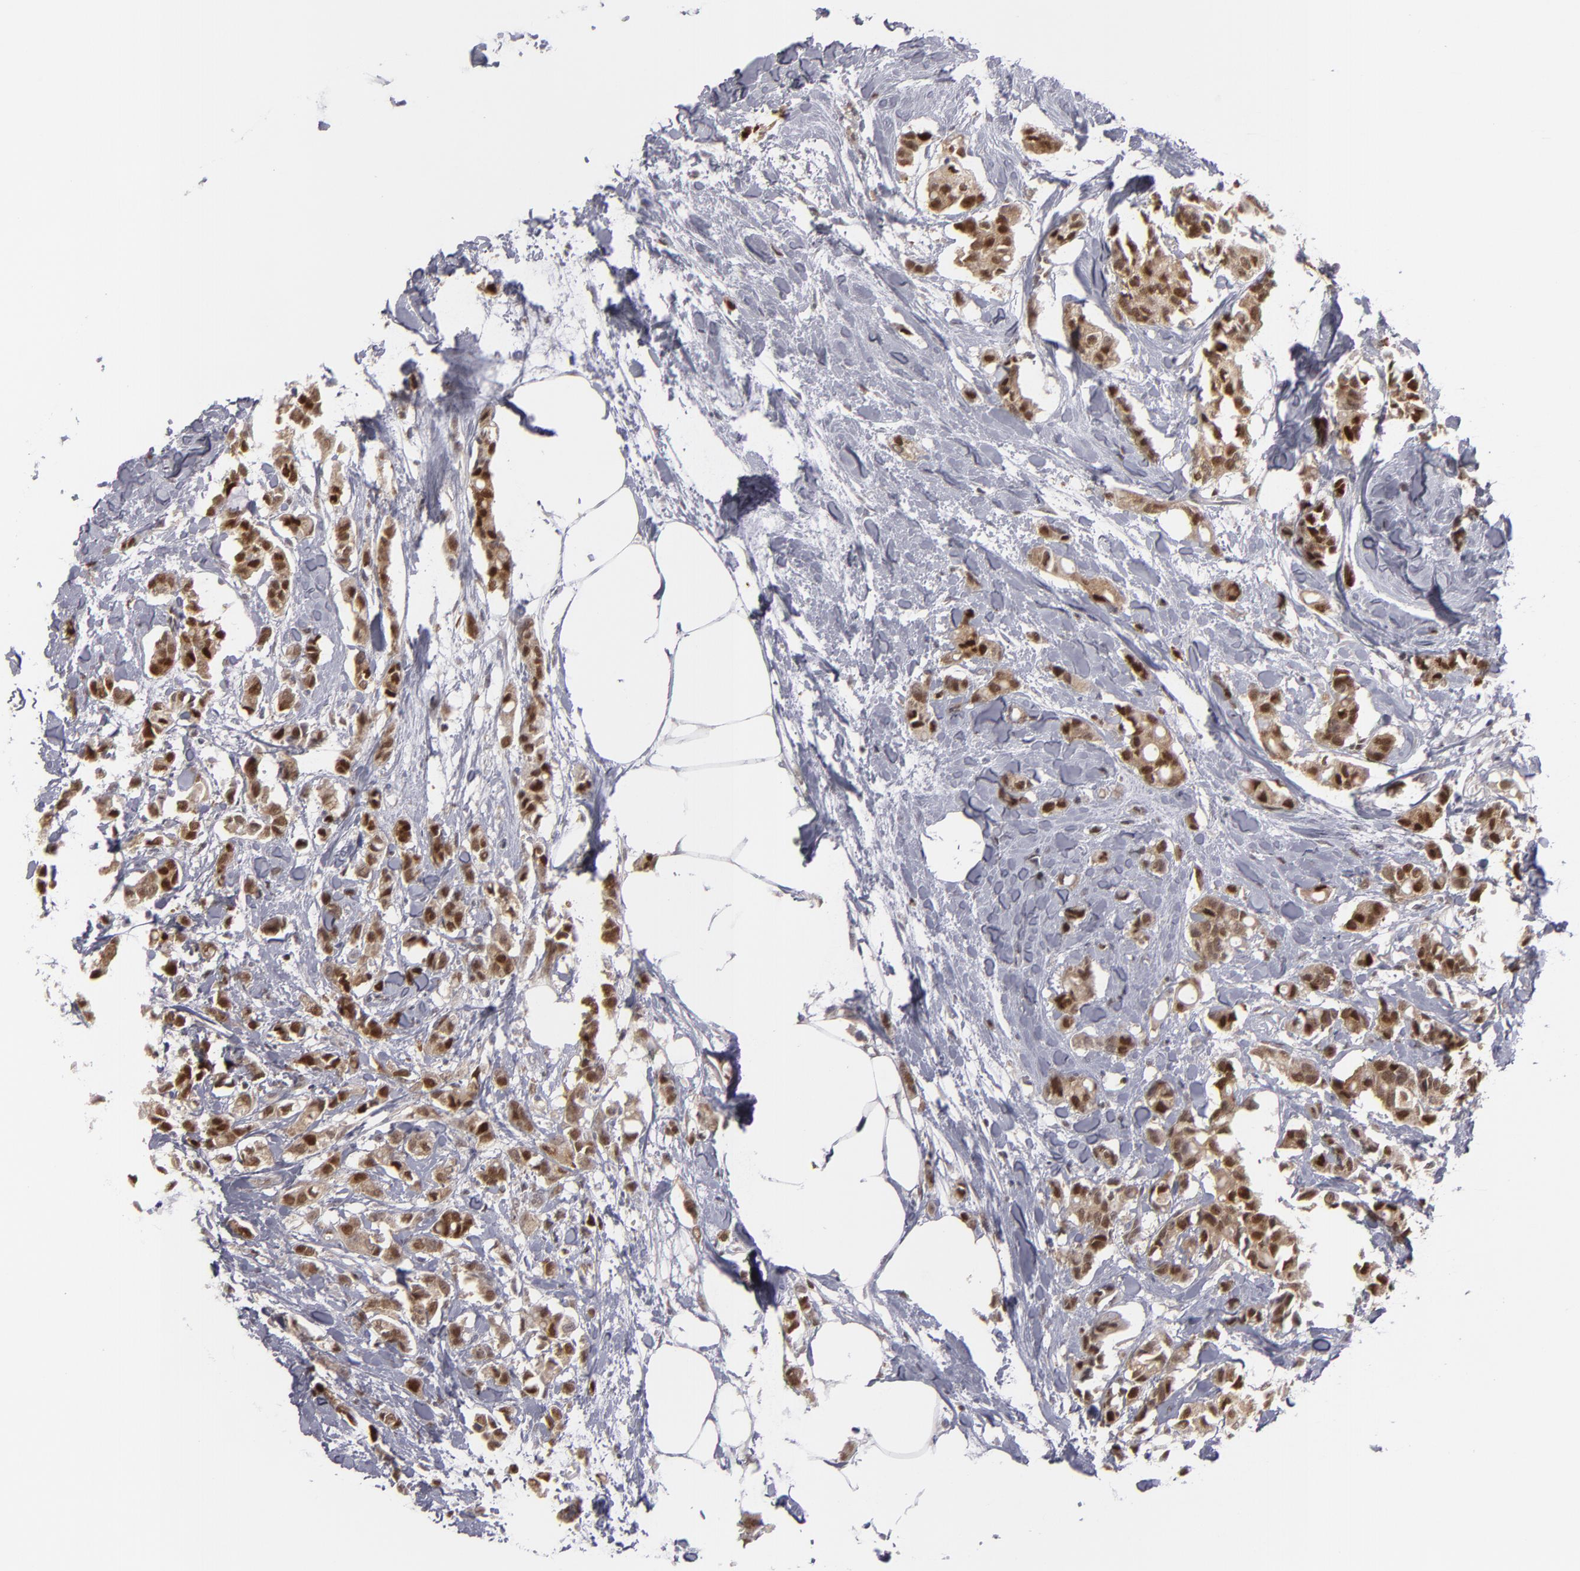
{"staining": {"intensity": "moderate", "quantity": ">75%", "location": "cytoplasmic/membranous,nuclear"}, "tissue": "breast cancer", "cell_type": "Tumor cells", "image_type": "cancer", "snomed": [{"axis": "morphology", "description": "Duct carcinoma"}, {"axis": "topography", "description": "Breast"}], "caption": "Immunohistochemistry (IHC) micrograph of neoplastic tissue: breast cancer stained using IHC reveals medium levels of moderate protein expression localized specifically in the cytoplasmic/membranous and nuclear of tumor cells, appearing as a cytoplasmic/membranous and nuclear brown color.", "gene": "GSR", "patient": {"sex": "female", "age": 84}}